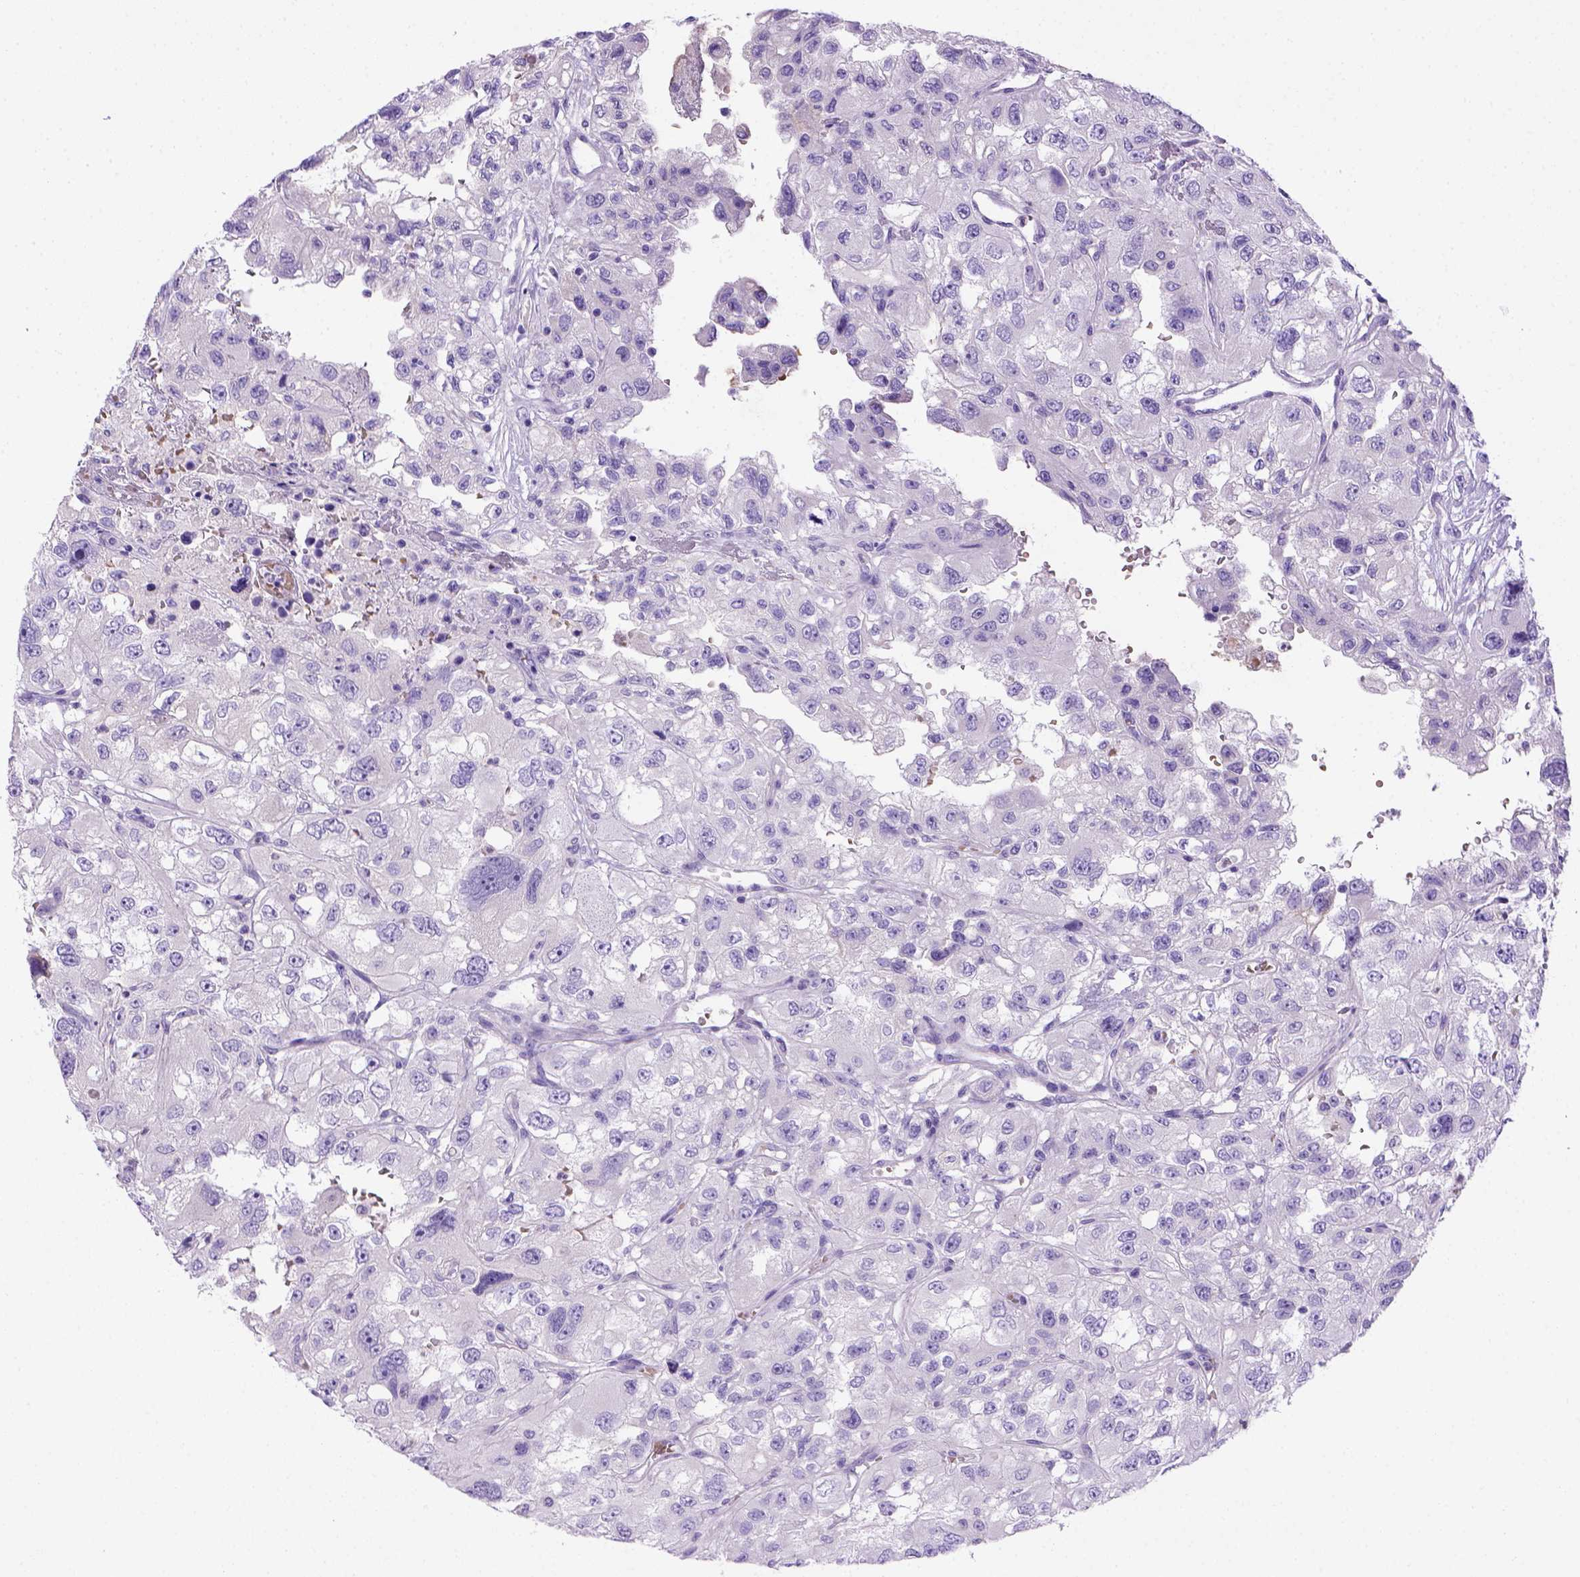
{"staining": {"intensity": "negative", "quantity": "none", "location": "none"}, "tissue": "renal cancer", "cell_type": "Tumor cells", "image_type": "cancer", "snomed": [{"axis": "morphology", "description": "Adenocarcinoma, NOS"}, {"axis": "topography", "description": "Kidney"}], "caption": "This is an immunohistochemistry micrograph of adenocarcinoma (renal). There is no positivity in tumor cells.", "gene": "BAAT", "patient": {"sex": "male", "age": 64}}